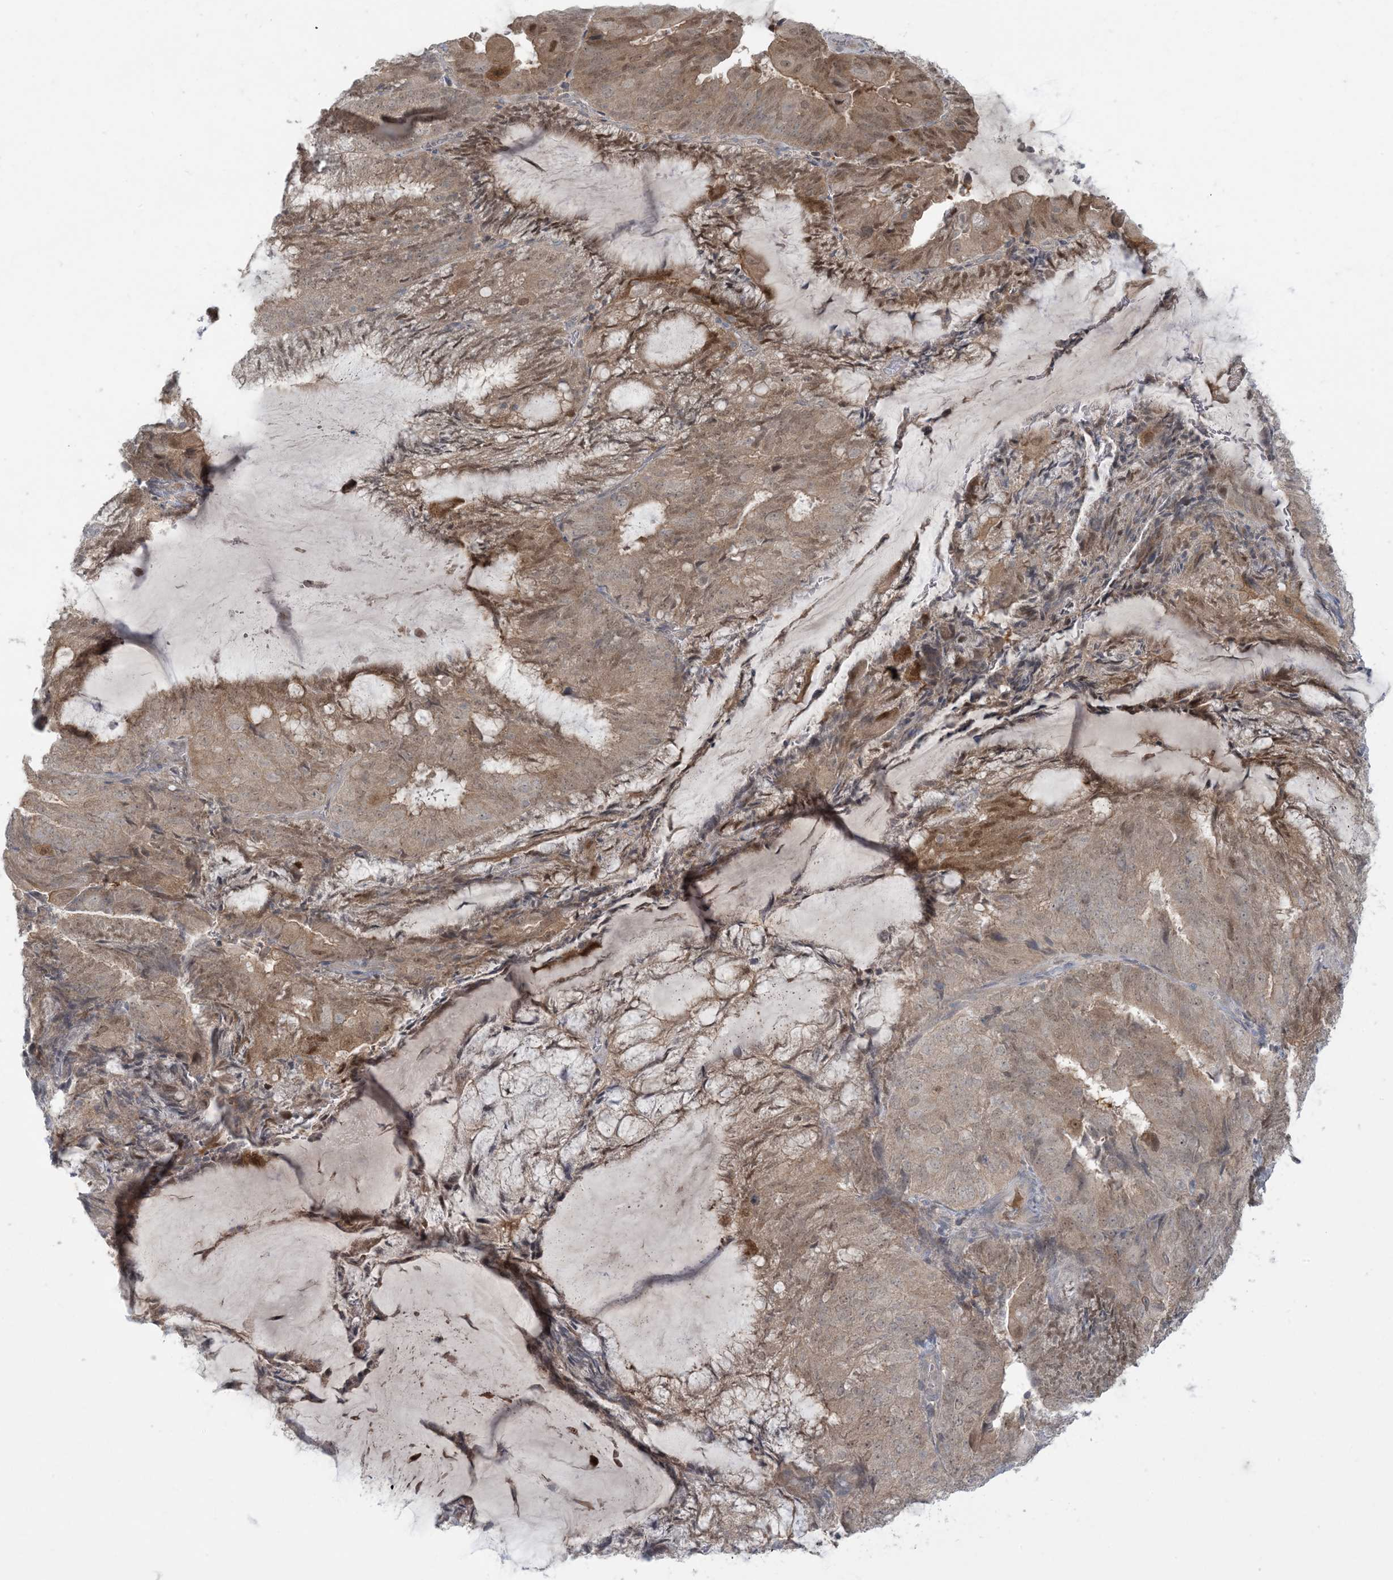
{"staining": {"intensity": "weak", "quantity": ">75%", "location": "cytoplasmic/membranous,nuclear"}, "tissue": "endometrial cancer", "cell_type": "Tumor cells", "image_type": "cancer", "snomed": [{"axis": "morphology", "description": "Adenocarcinoma, NOS"}, {"axis": "topography", "description": "Endometrium"}], "caption": "Protein expression analysis of endometrial cancer (adenocarcinoma) demonstrates weak cytoplasmic/membranous and nuclear positivity in about >75% of tumor cells.", "gene": "NRBP2", "patient": {"sex": "female", "age": 81}}